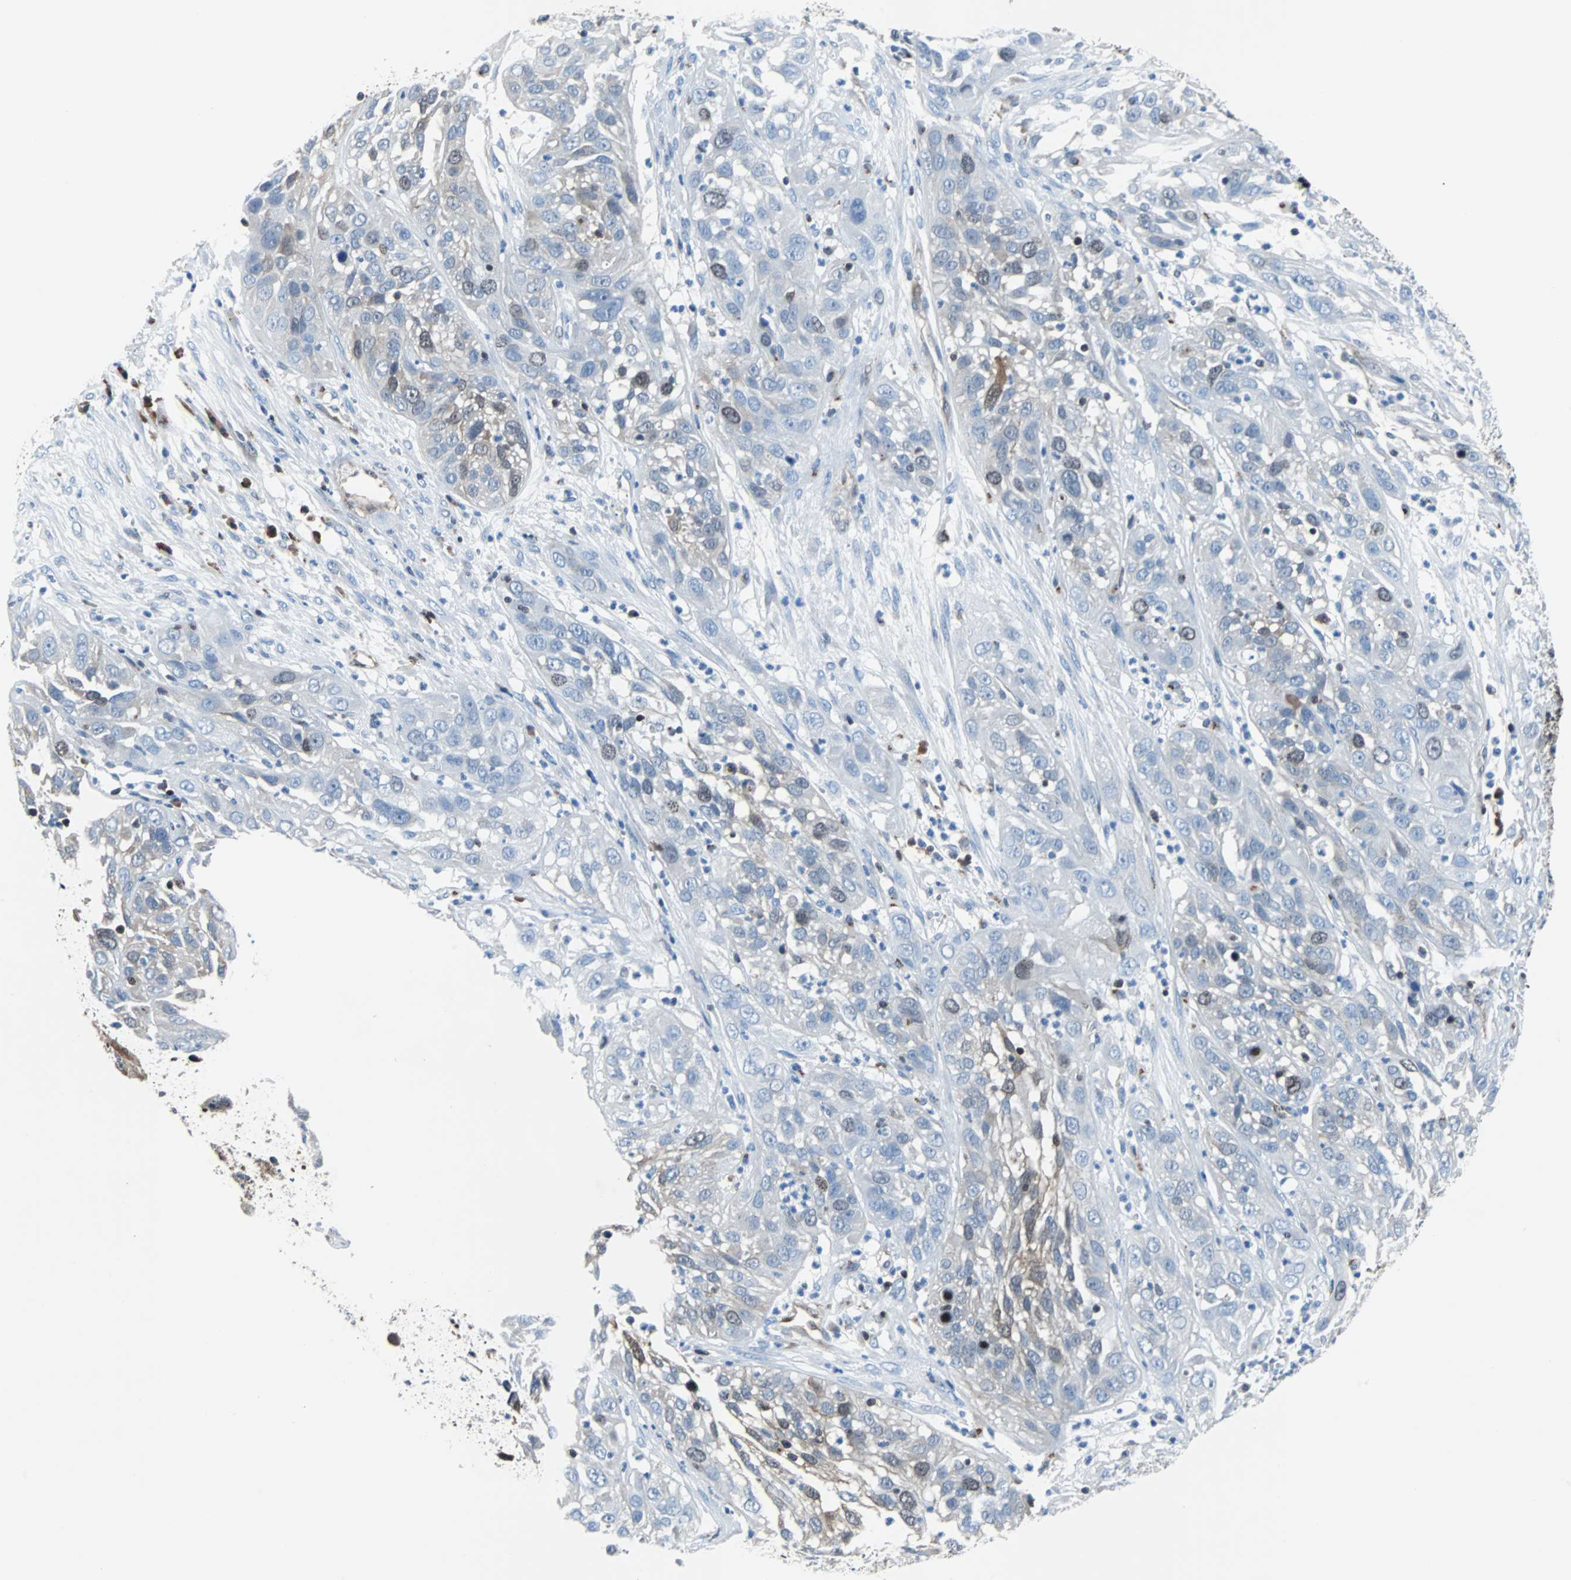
{"staining": {"intensity": "negative", "quantity": "none", "location": "none"}, "tissue": "cervical cancer", "cell_type": "Tumor cells", "image_type": "cancer", "snomed": [{"axis": "morphology", "description": "Squamous cell carcinoma, NOS"}, {"axis": "topography", "description": "Cervix"}], "caption": "There is no significant positivity in tumor cells of cervical cancer (squamous cell carcinoma).", "gene": "MAP2K6", "patient": {"sex": "female", "age": 32}}